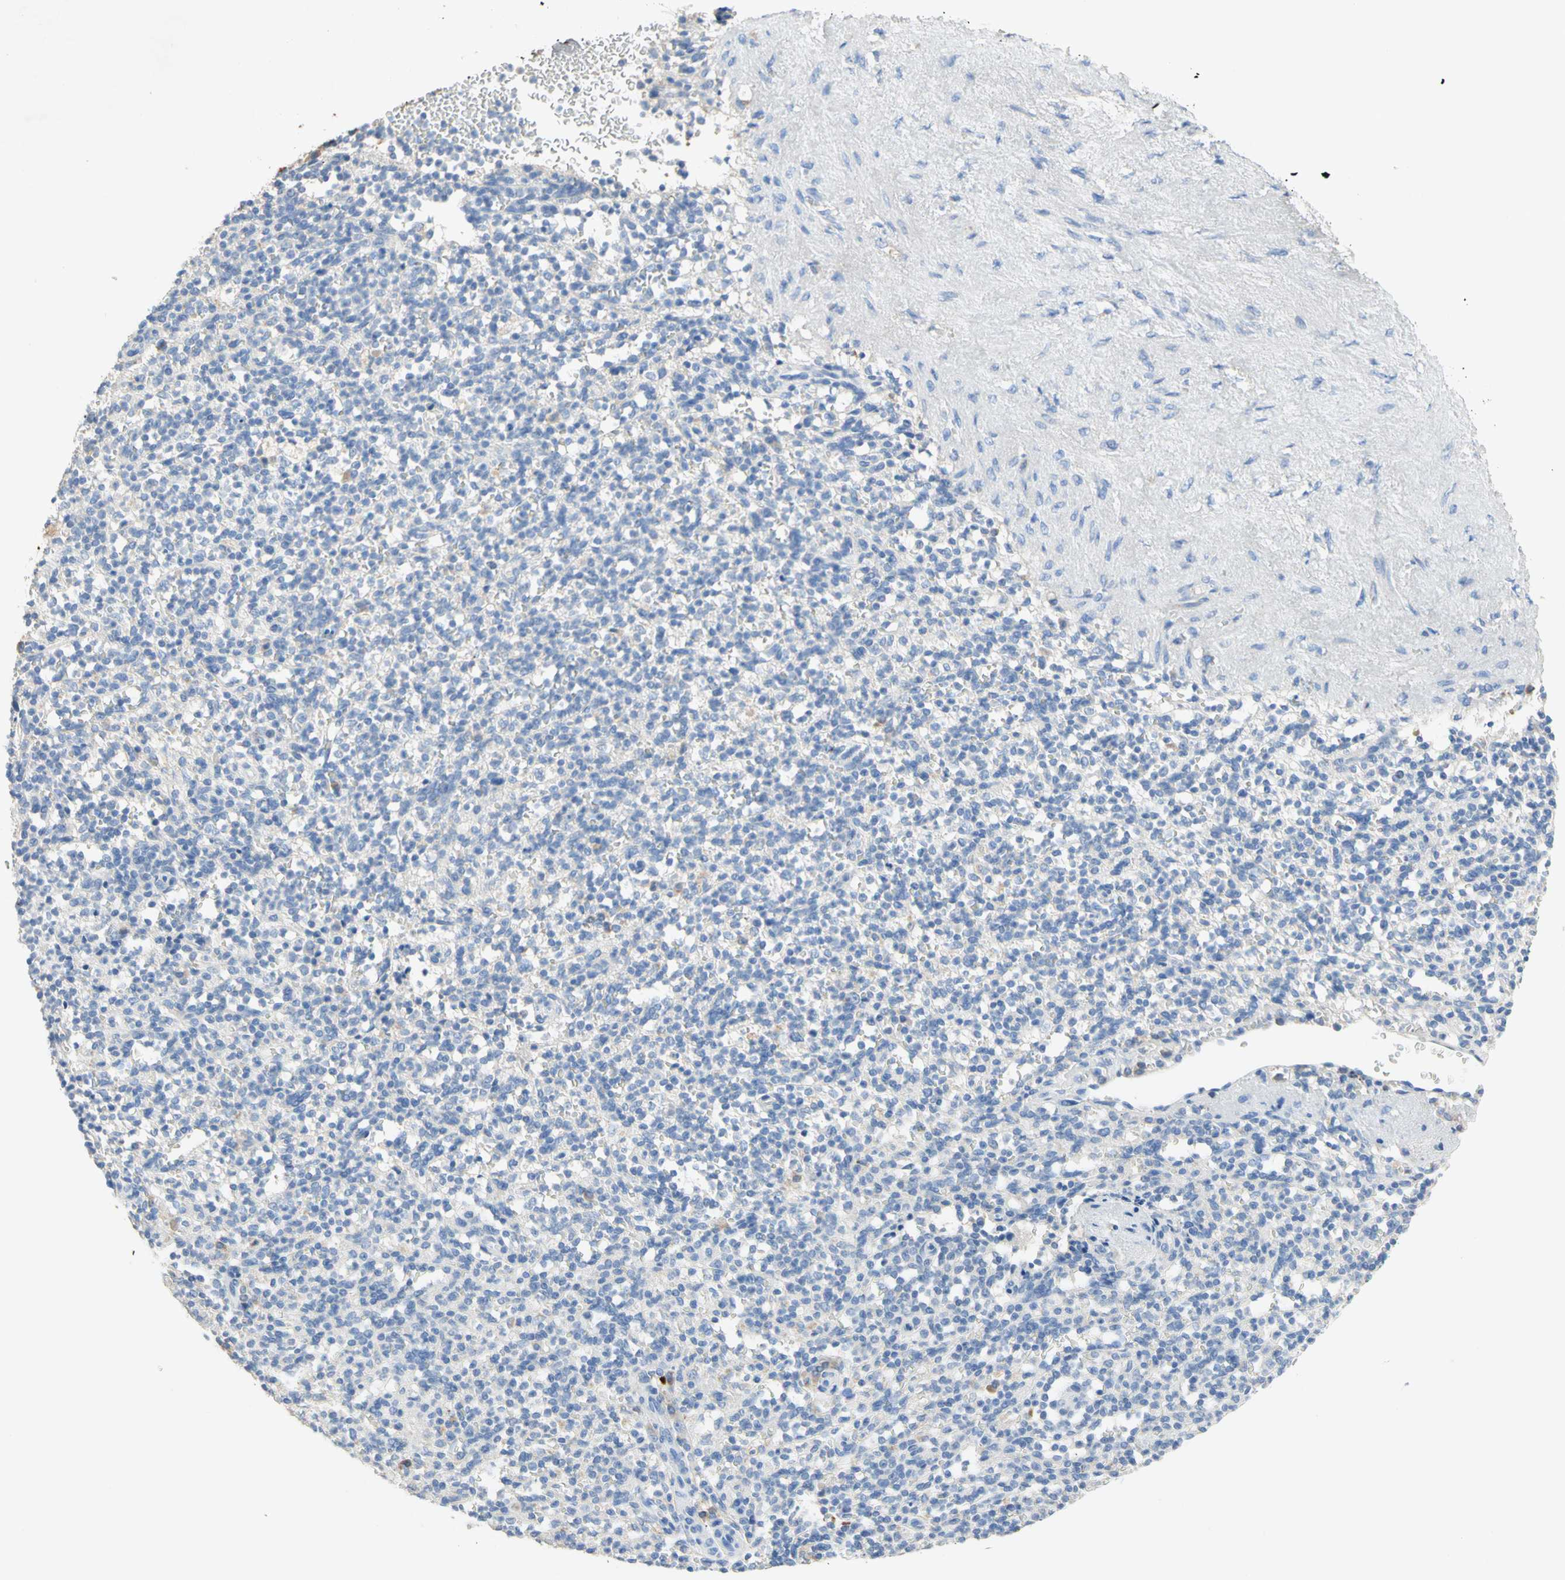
{"staining": {"intensity": "weak", "quantity": "<25%", "location": "cytoplasmic/membranous"}, "tissue": "spleen", "cell_type": "Cells in red pulp", "image_type": "normal", "snomed": [{"axis": "morphology", "description": "Normal tissue, NOS"}, {"axis": "topography", "description": "Spleen"}], "caption": "This image is of benign spleen stained with immunohistochemistry to label a protein in brown with the nuclei are counter-stained blue. There is no positivity in cells in red pulp.", "gene": "NECTIN4", "patient": {"sex": "female", "age": 74}}